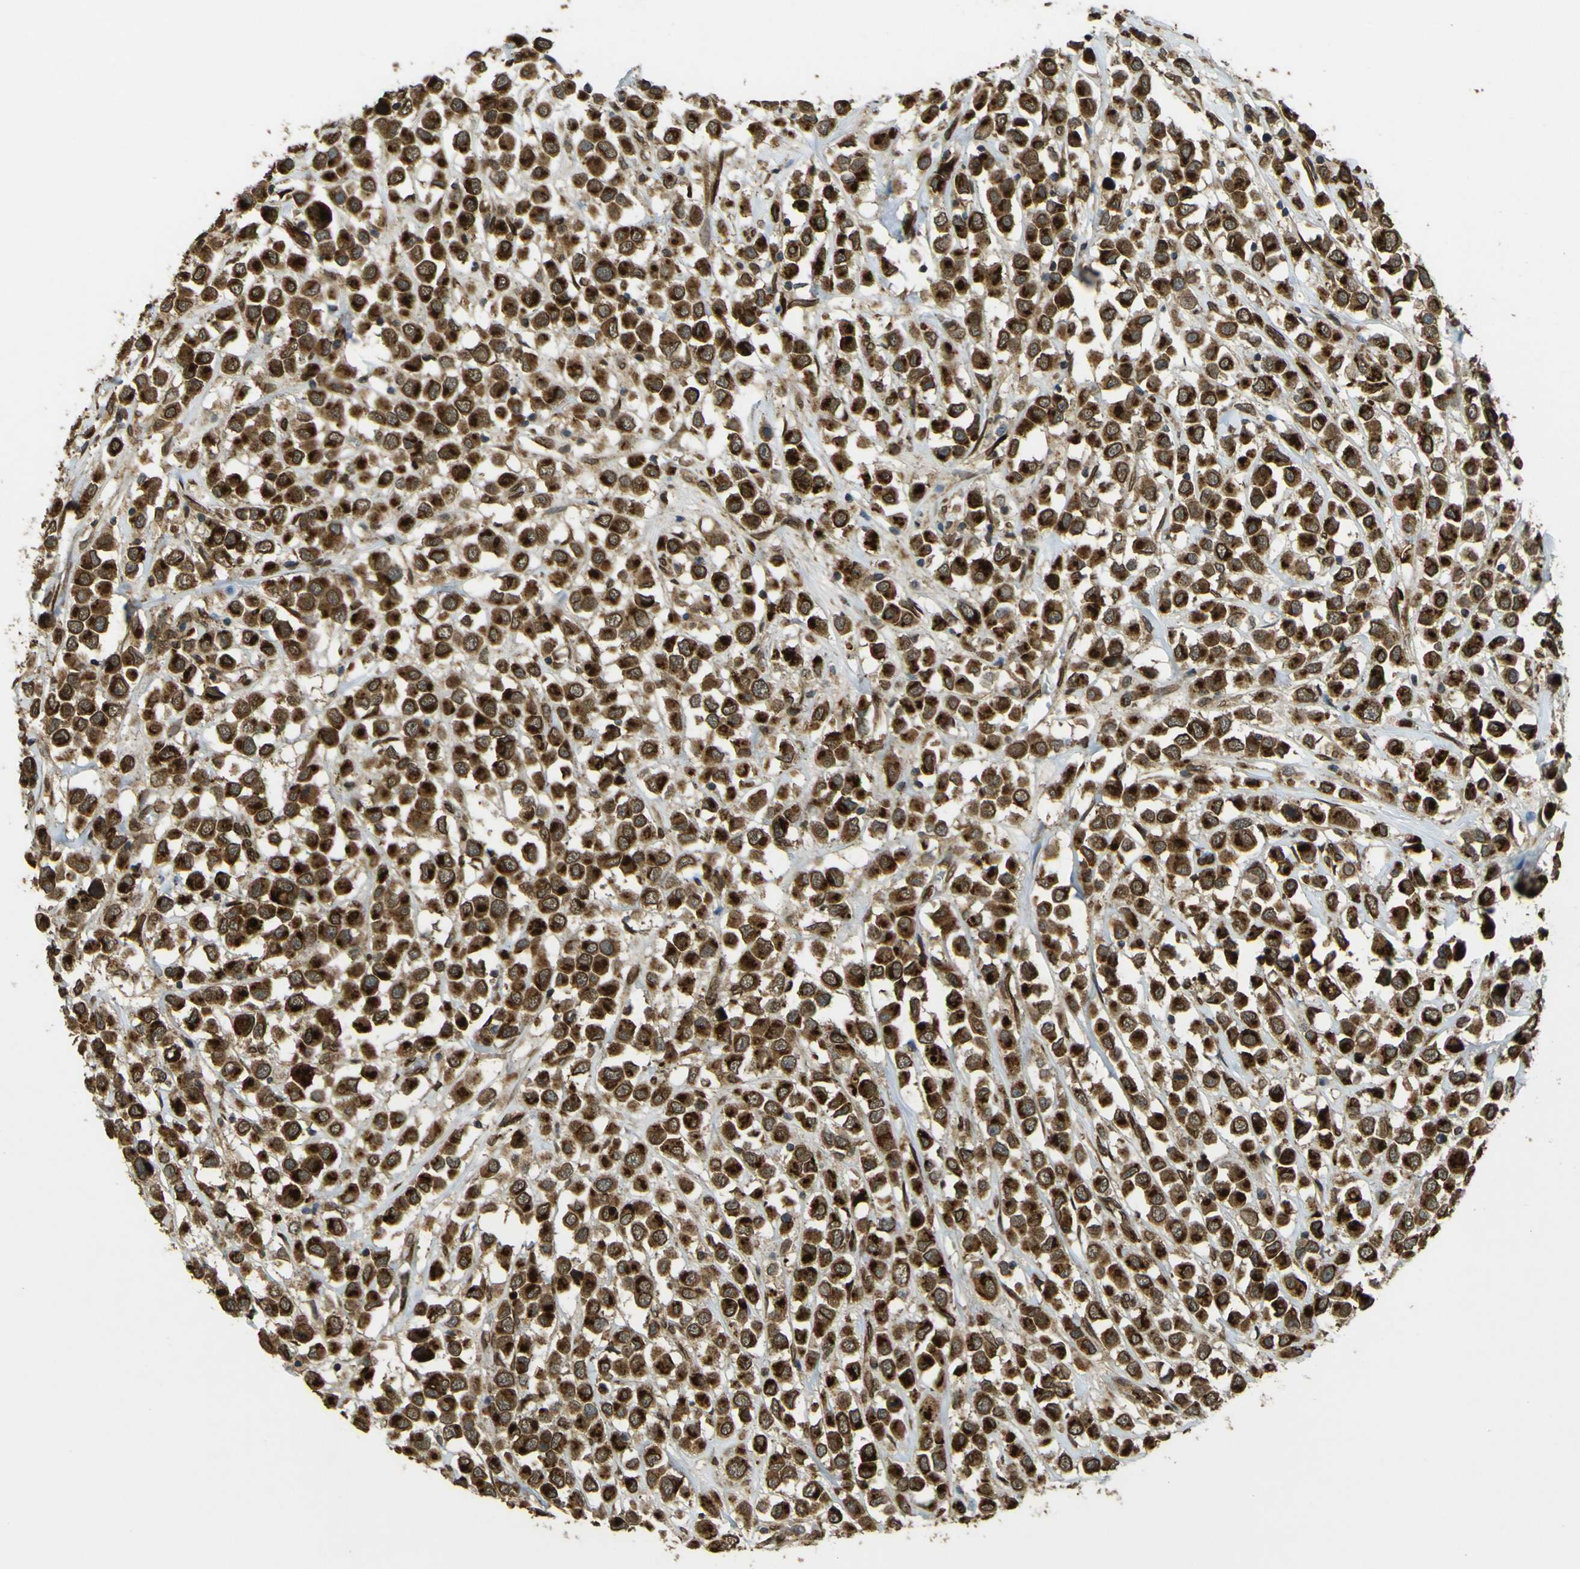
{"staining": {"intensity": "strong", "quantity": ">75%", "location": "cytoplasmic/membranous"}, "tissue": "breast cancer", "cell_type": "Tumor cells", "image_type": "cancer", "snomed": [{"axis": "morphology", "description": "Duct carcinoma"}, {"axis": "topography", "description": "Breast"}], "caption": "A photomicrograph of breast intraductal carcinoma stained for a protein demonstrates strong cytoplasmic/membranous brown staining in tumor cells.", "gene": "GALNT1", "patient": {"sex": "female", "age": 61}}